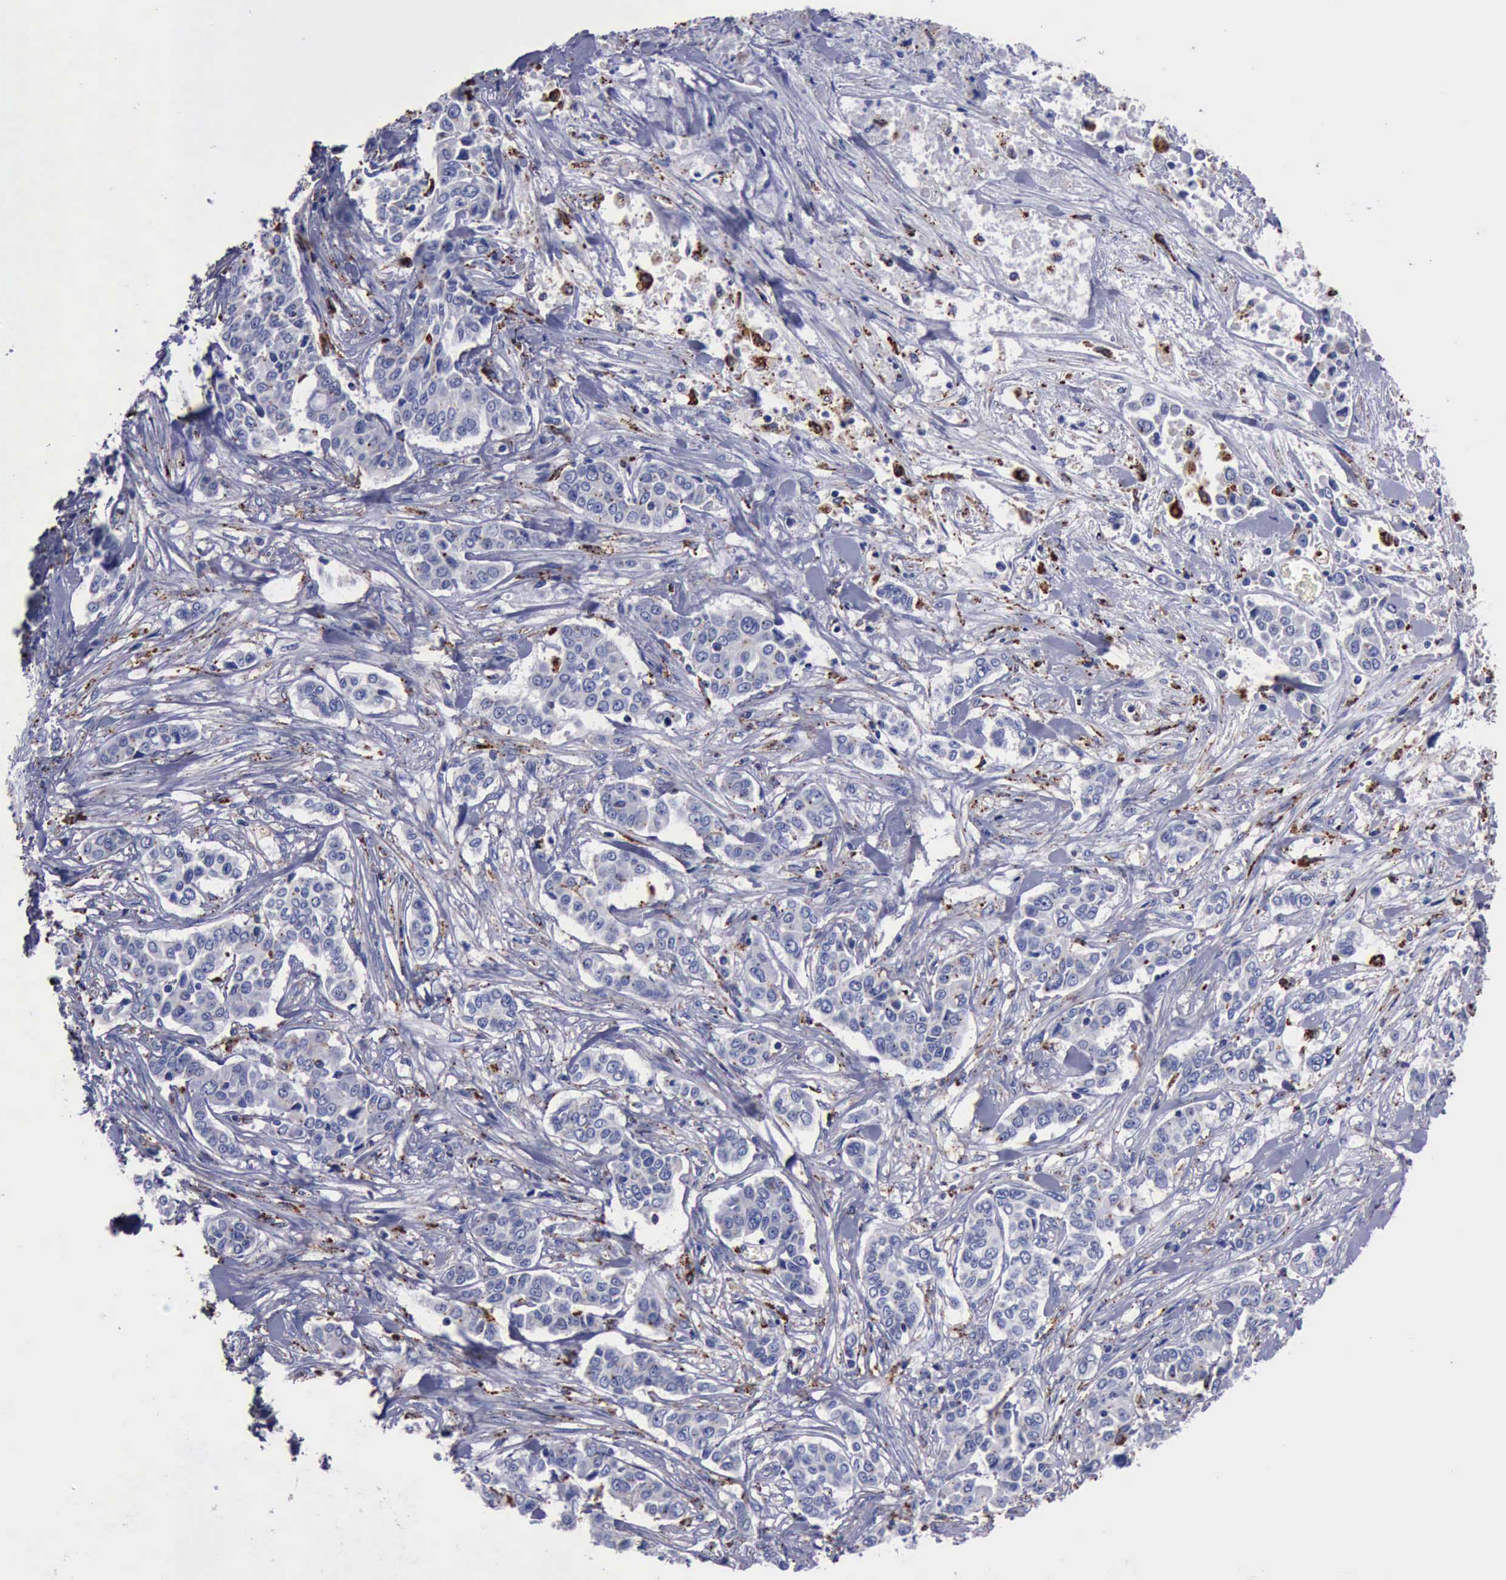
{"staining": {"intensity": "moderate", "quantity": "<25%", "location": "cytoplasmic/membranous"}, "tissue": "pancreatic cancer", "cell_type": "Tumor cells", "image_type": "cancer", "snomed": [{"axis": "morphology", "description": "Adenocarcinoma, NOS"}, {"axis": "topography", "description": "Pancreas"}], "caption": "Pancreatic cancer stained for a protein displays moderate cytoplasmic/membranous positivity in tumor cells. (IHC, brightfield microscopy, high magnification).", "gene": "CTSD", "patient": {"sex": "female", "age": 52}}